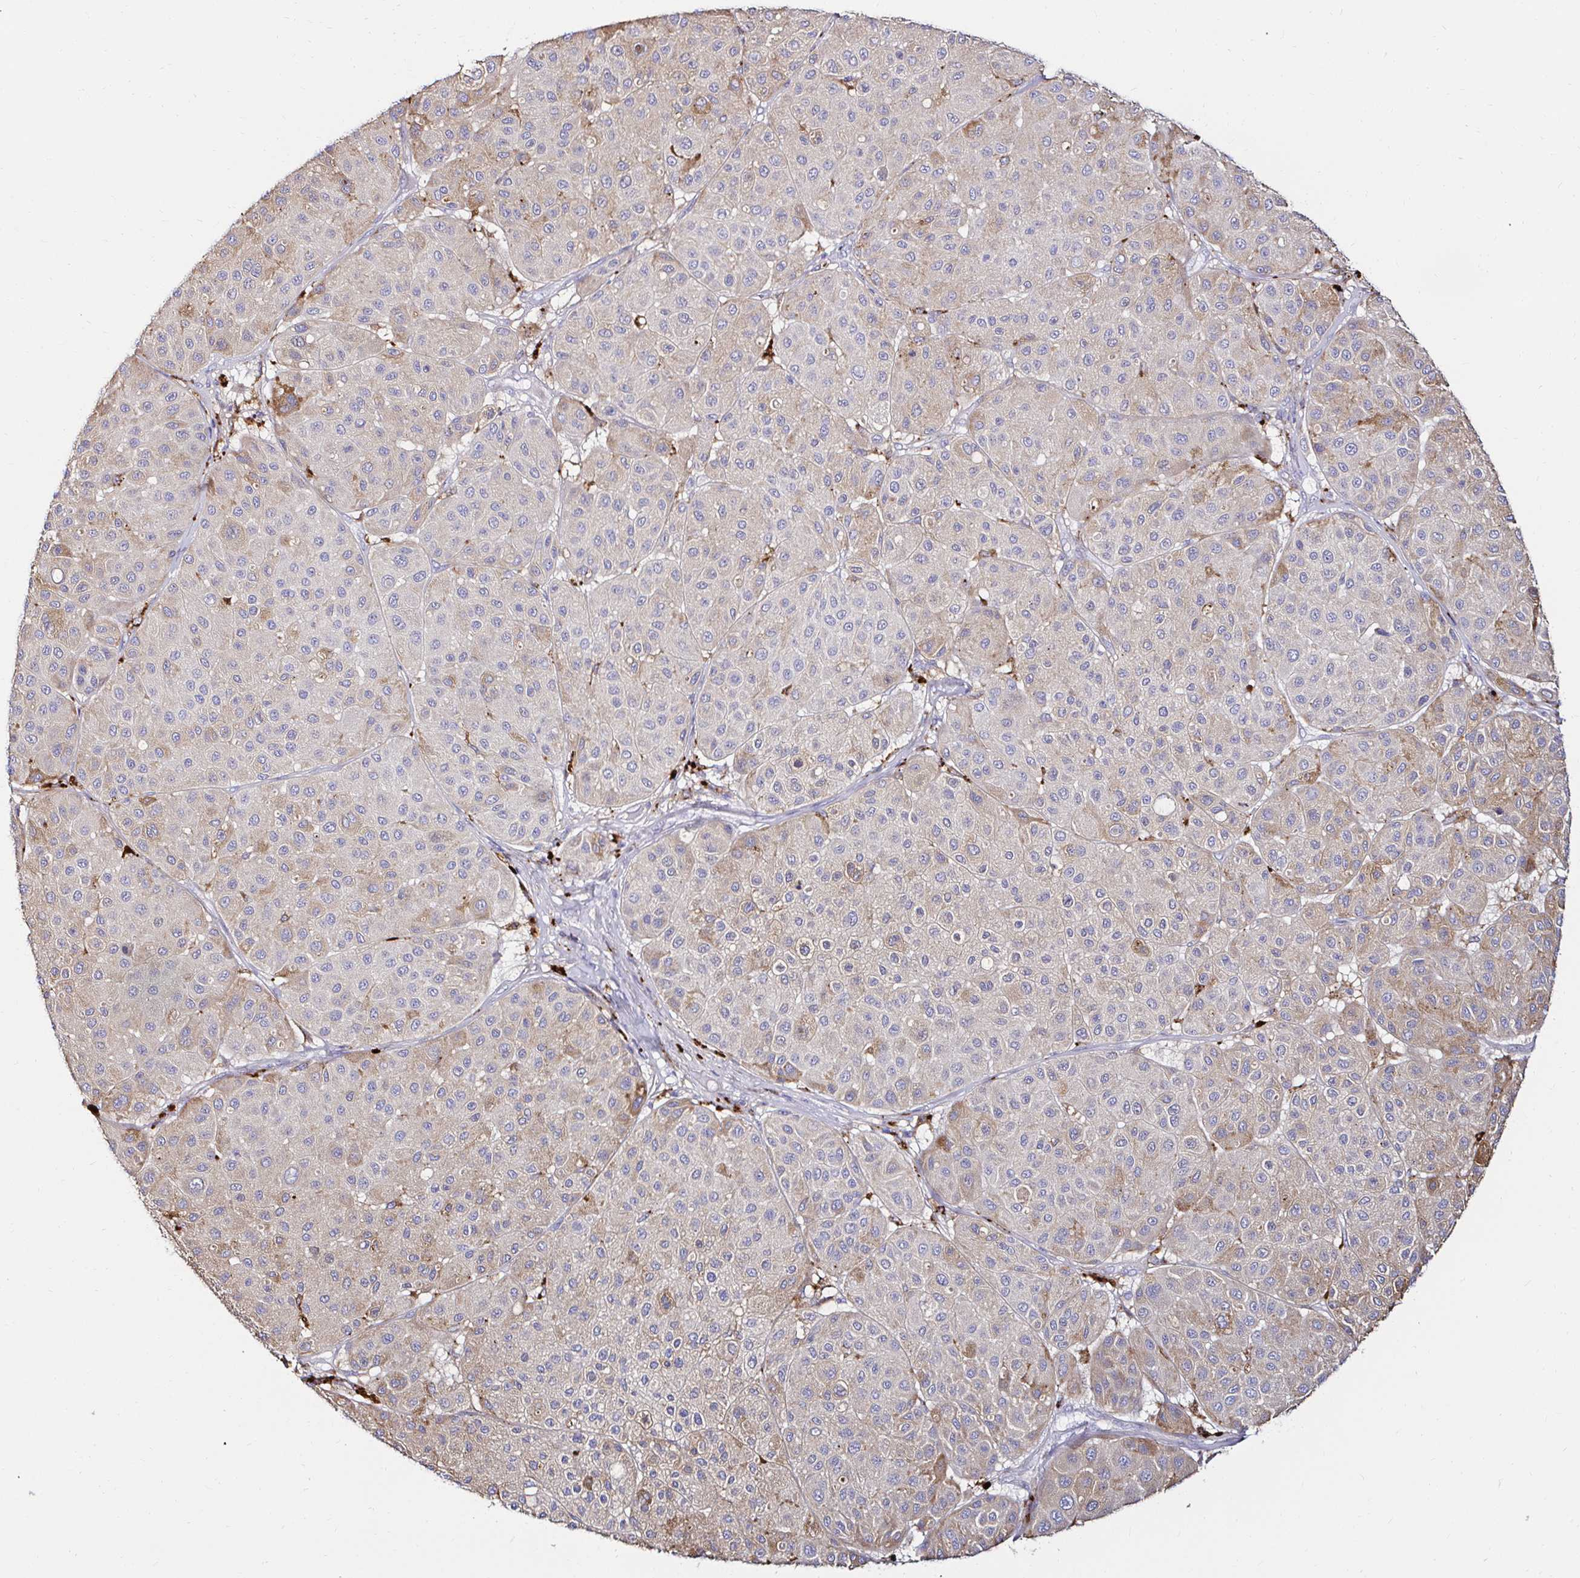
{"staining": {"intensity": "weak", "quantity": "25%-75%", "location": "cytoplasmic/membranous"}, "tissue": "melanoma", "cell_type": "Tumor cells", "image_type": "cancer", "snomed": [{"axis": "morphology", "description": "Malignant melanoma, Metastatic site"}, {"axis": "topography", "description": "Smooth muscle"}], "caption": "A brown stain labels weak cytoplasmic/membranous staining of a protein in human melanoma tumor cells.", "gene": "GALNS", "patient": {"sex": "male", "age": 41}}